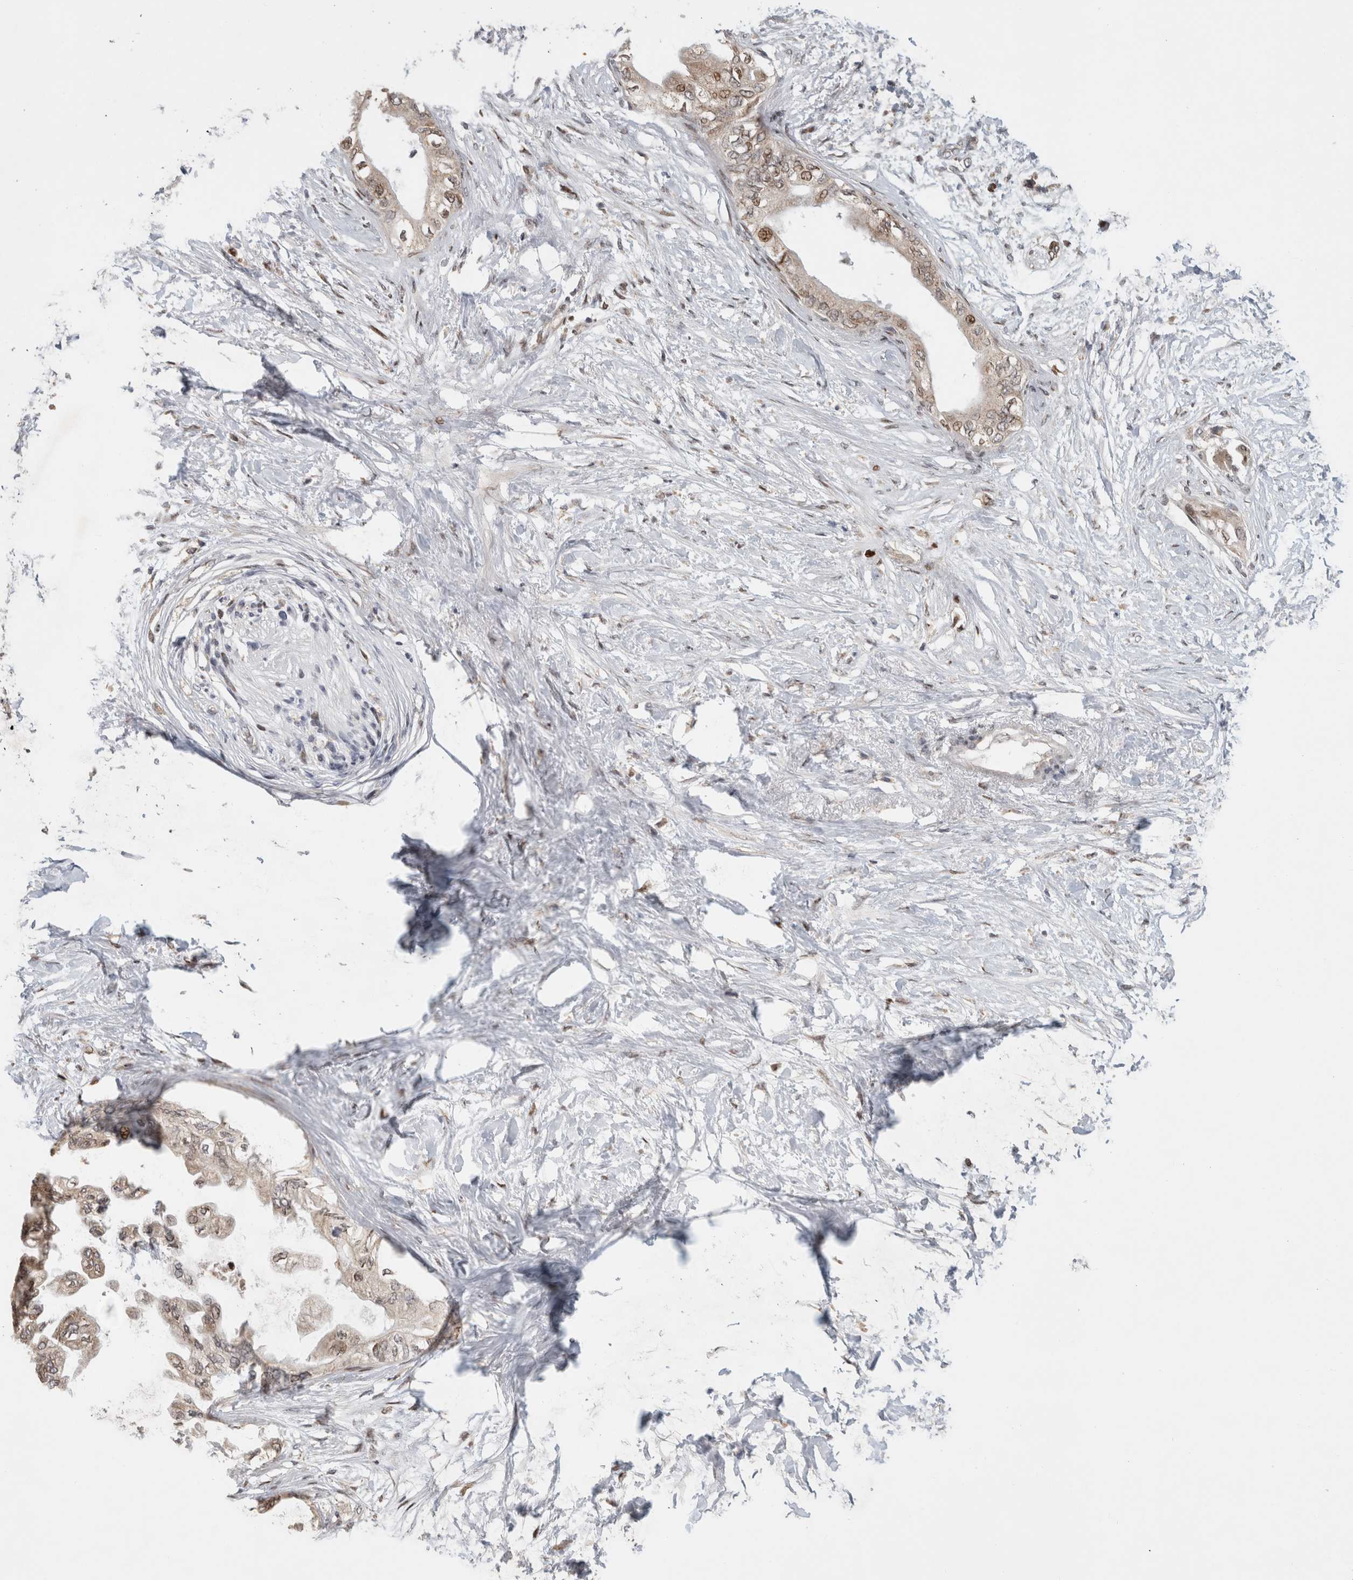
{"staining": {"intensity": "weak", "quantity": "25%-75%", "location": "nuclear"}, "tissue": "pancreatic cancer", "cell_type": "Tumor cells", "image_type": "cancer", "snomed": [{"axis": "morphology", "description": "Normal tissue, NOS"}, {"axis": "morphology", "description": "Adenocarcinoma, NOS"}, {"axis": "topography", "description": "Pancreas"}, {"axis": "topography", "description": "Duodenum"}], "caption": "The image shows immunohistochemical staining of pancreatic cancer (adenocarcinoma). There is weak nuclear staining is identified in approximately 25%-75% of tumor cells.", "gene": "C8orf58", "patient": {"sex": "female", "age": 60}}